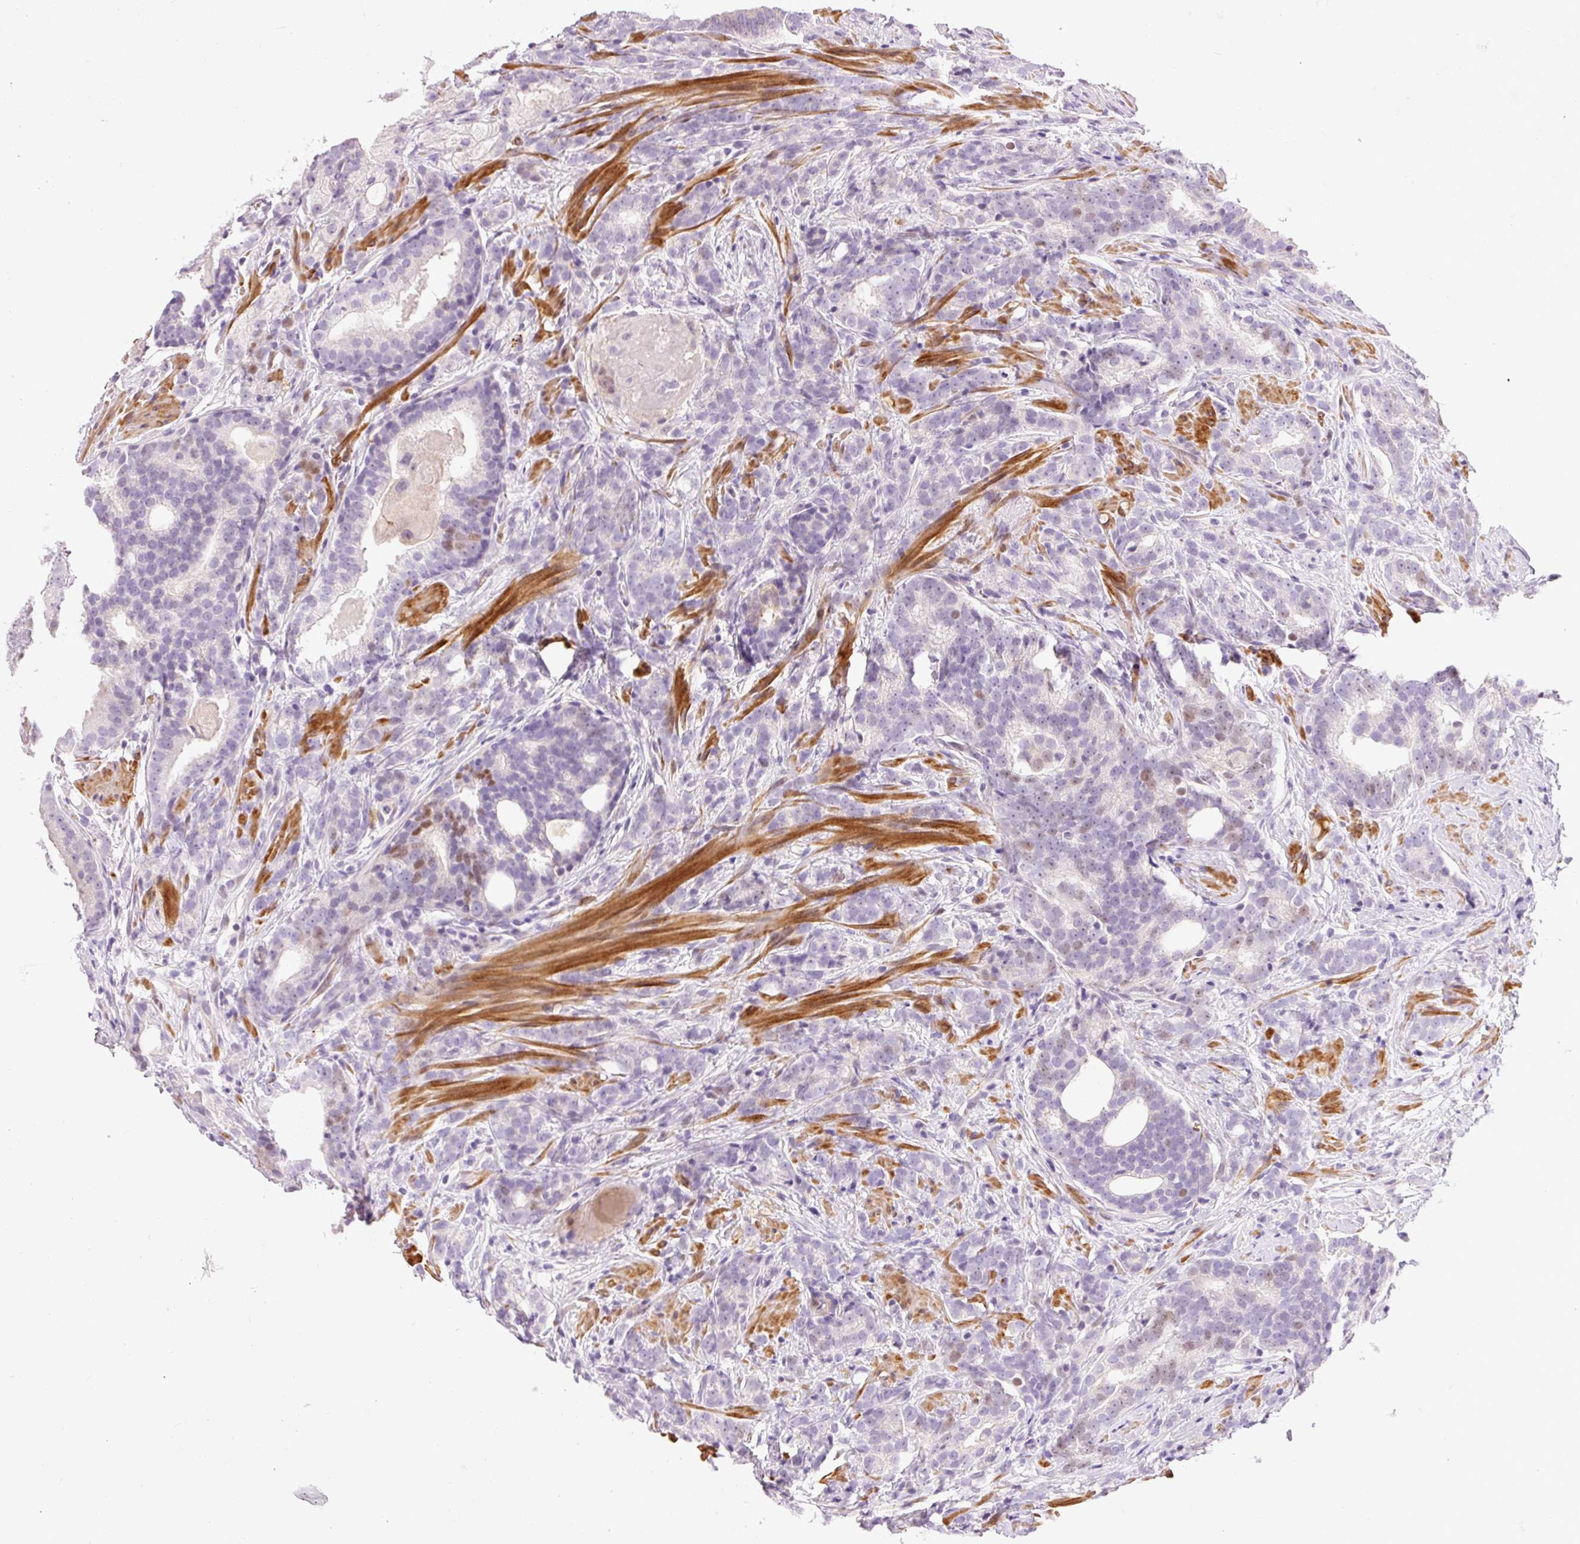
{"staining": {"intensity": "moderate", "quantity": "<25%", "location": "nuclear"}, "tissue": "prostate cancer", "cell_type": "Tumor cells", "image_type": "cancer", "snomed": [{"axis": "morphology", "description": "Adenocarcinoma, High grade"}, {"axis": "topography", "description": "Prostate"}], "caption": "Tumor cells display low levels of moderate nuclear positivity in approximately <25% of cells in human prostate cancer.", "gene": "HNF1A", "patient": {"sex": "male", "age": 64}}